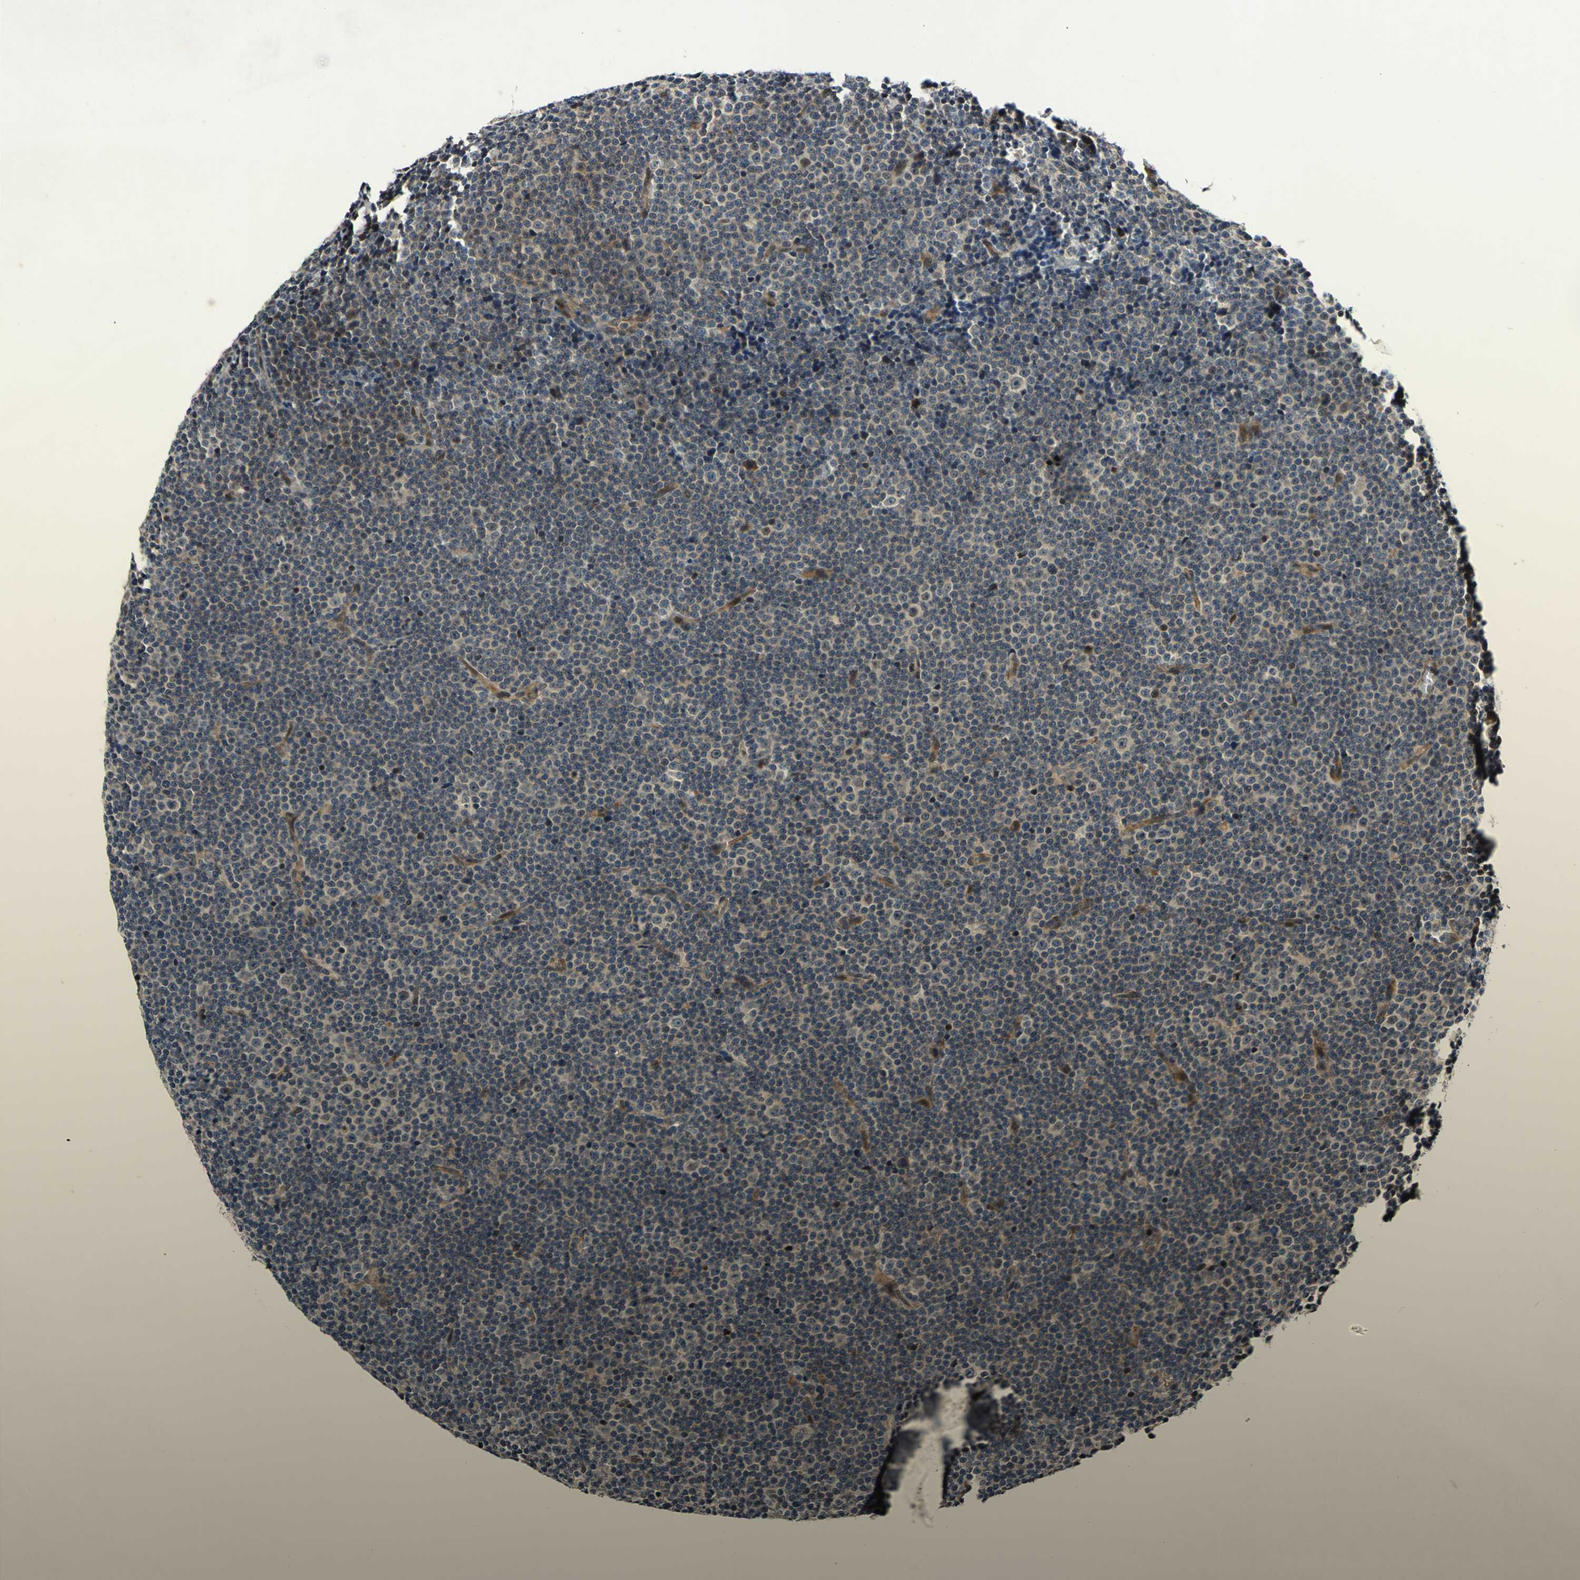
{"staining": {"intensity": "weak", "quantity": ">75%", "location": "cytoplasmic/membranous"}, "tissue": "lymphoma", "cell_type": "Tumor cells", "image_type": "cancer", "snomed": [{"axis": "morphology", "description": "Malignant lymphoma, non-Hodgkin's type, Low grade"}, {"axis": "topography", "description": "Lymph node"}], "caption": "A micrograph of lymphoma stained for a protein exhibits weak cytoplasmic/membranous brown staining in tumor cells.", "gene": "CSNK1E", "patient": {"sex": "female", "age": 67}}